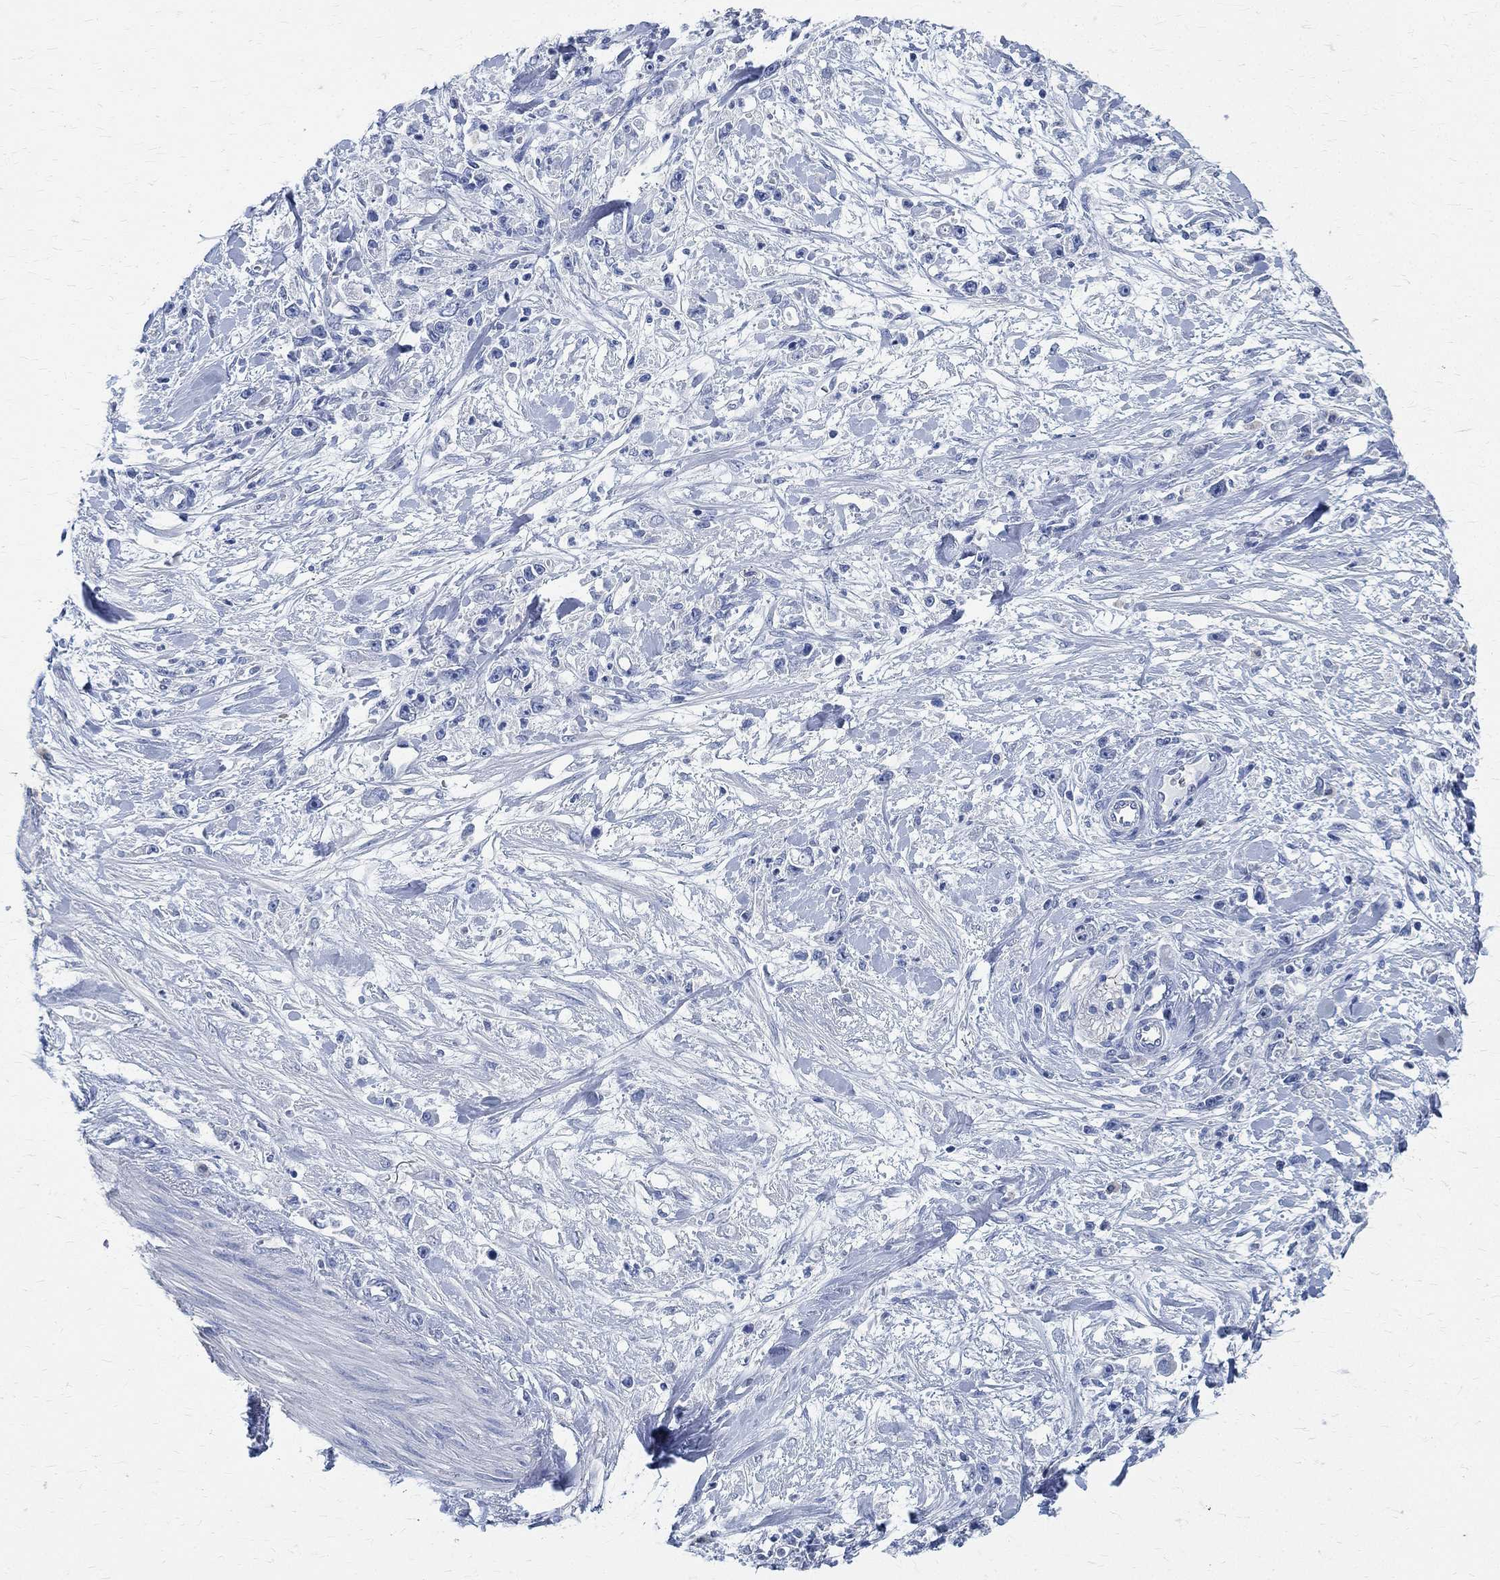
{"staining": {"intensity": "negative", "quantity": "none", "location": "none"}, "tissue": "stomach cancer", "cell_type": "Tumor cells", "image_type": "cancer", "snomed": [{"axis": "morphology", "description": "Adenocarcinoma, NOS"}, {"axis": "topography", "description": "Stomach"}], "caption": "Human stomach cancer (adenocarcinoma) stained for a protein using immunohistochemistry exhibits no expression in tumor cells.", "gene": "PRX", "patient": {"sex": "female", "age": 59}}